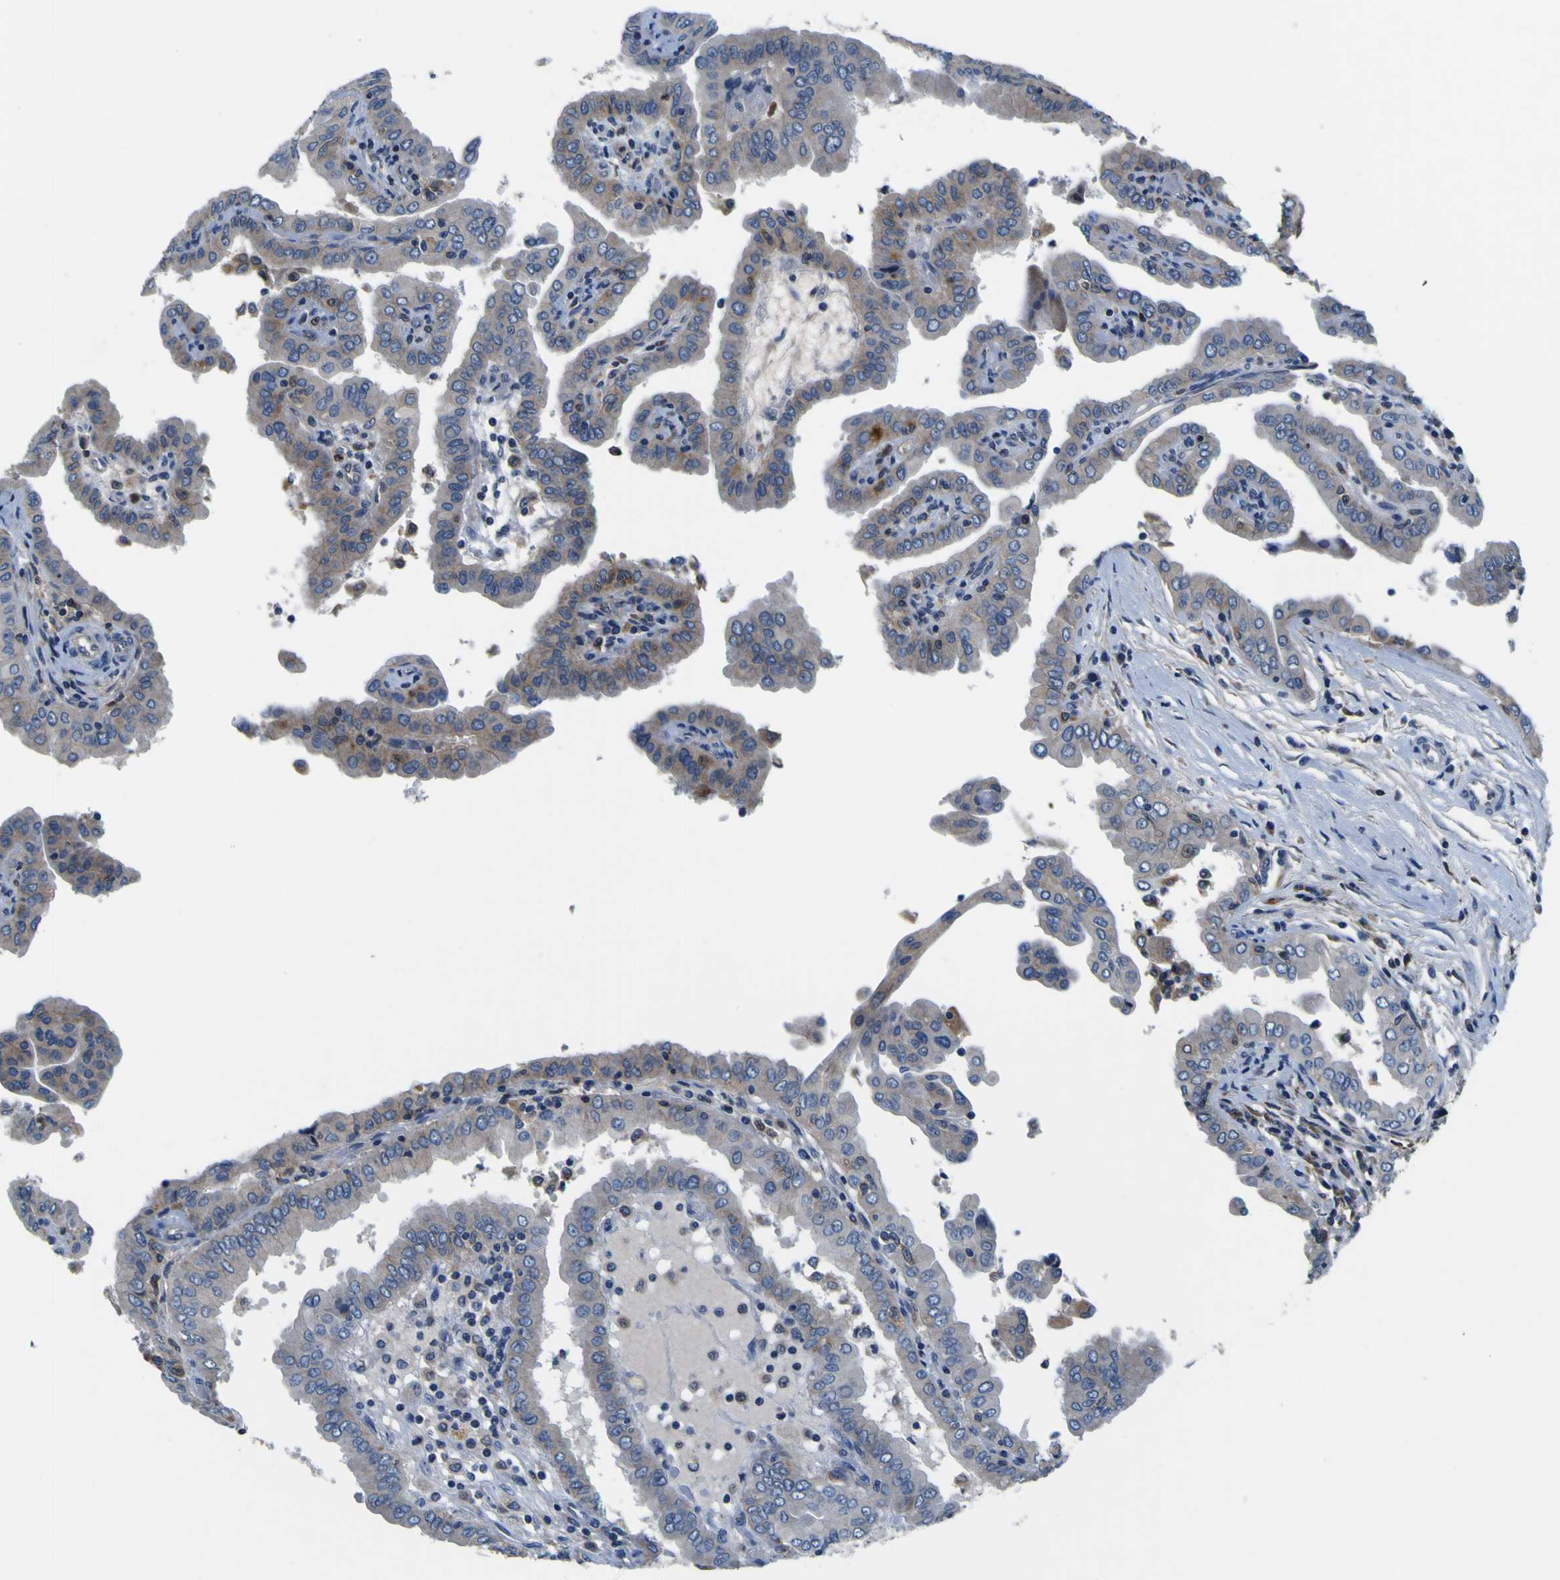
{"staining": {"intensity": "weak", "quantity": "<25%", "location": "cytoplasmic/membranous"}, "tissue": "thyroid cancer", "cell_type": "Tumor cells", "image_type": "cancer", "snomed": [{"axis": "morphology", "description": "Papillary adenocarcinoma, NOS"}, {"axis": "topography", "description": "Thyroid gland"}], "caption": "DAB immunohistochemical staining of thyroid cancer (papillary adenocarcinoma) reveals no significant staining in tumor cells.", "gene": "EPHB4", "patient": {"sex": "male", "age": 33}}